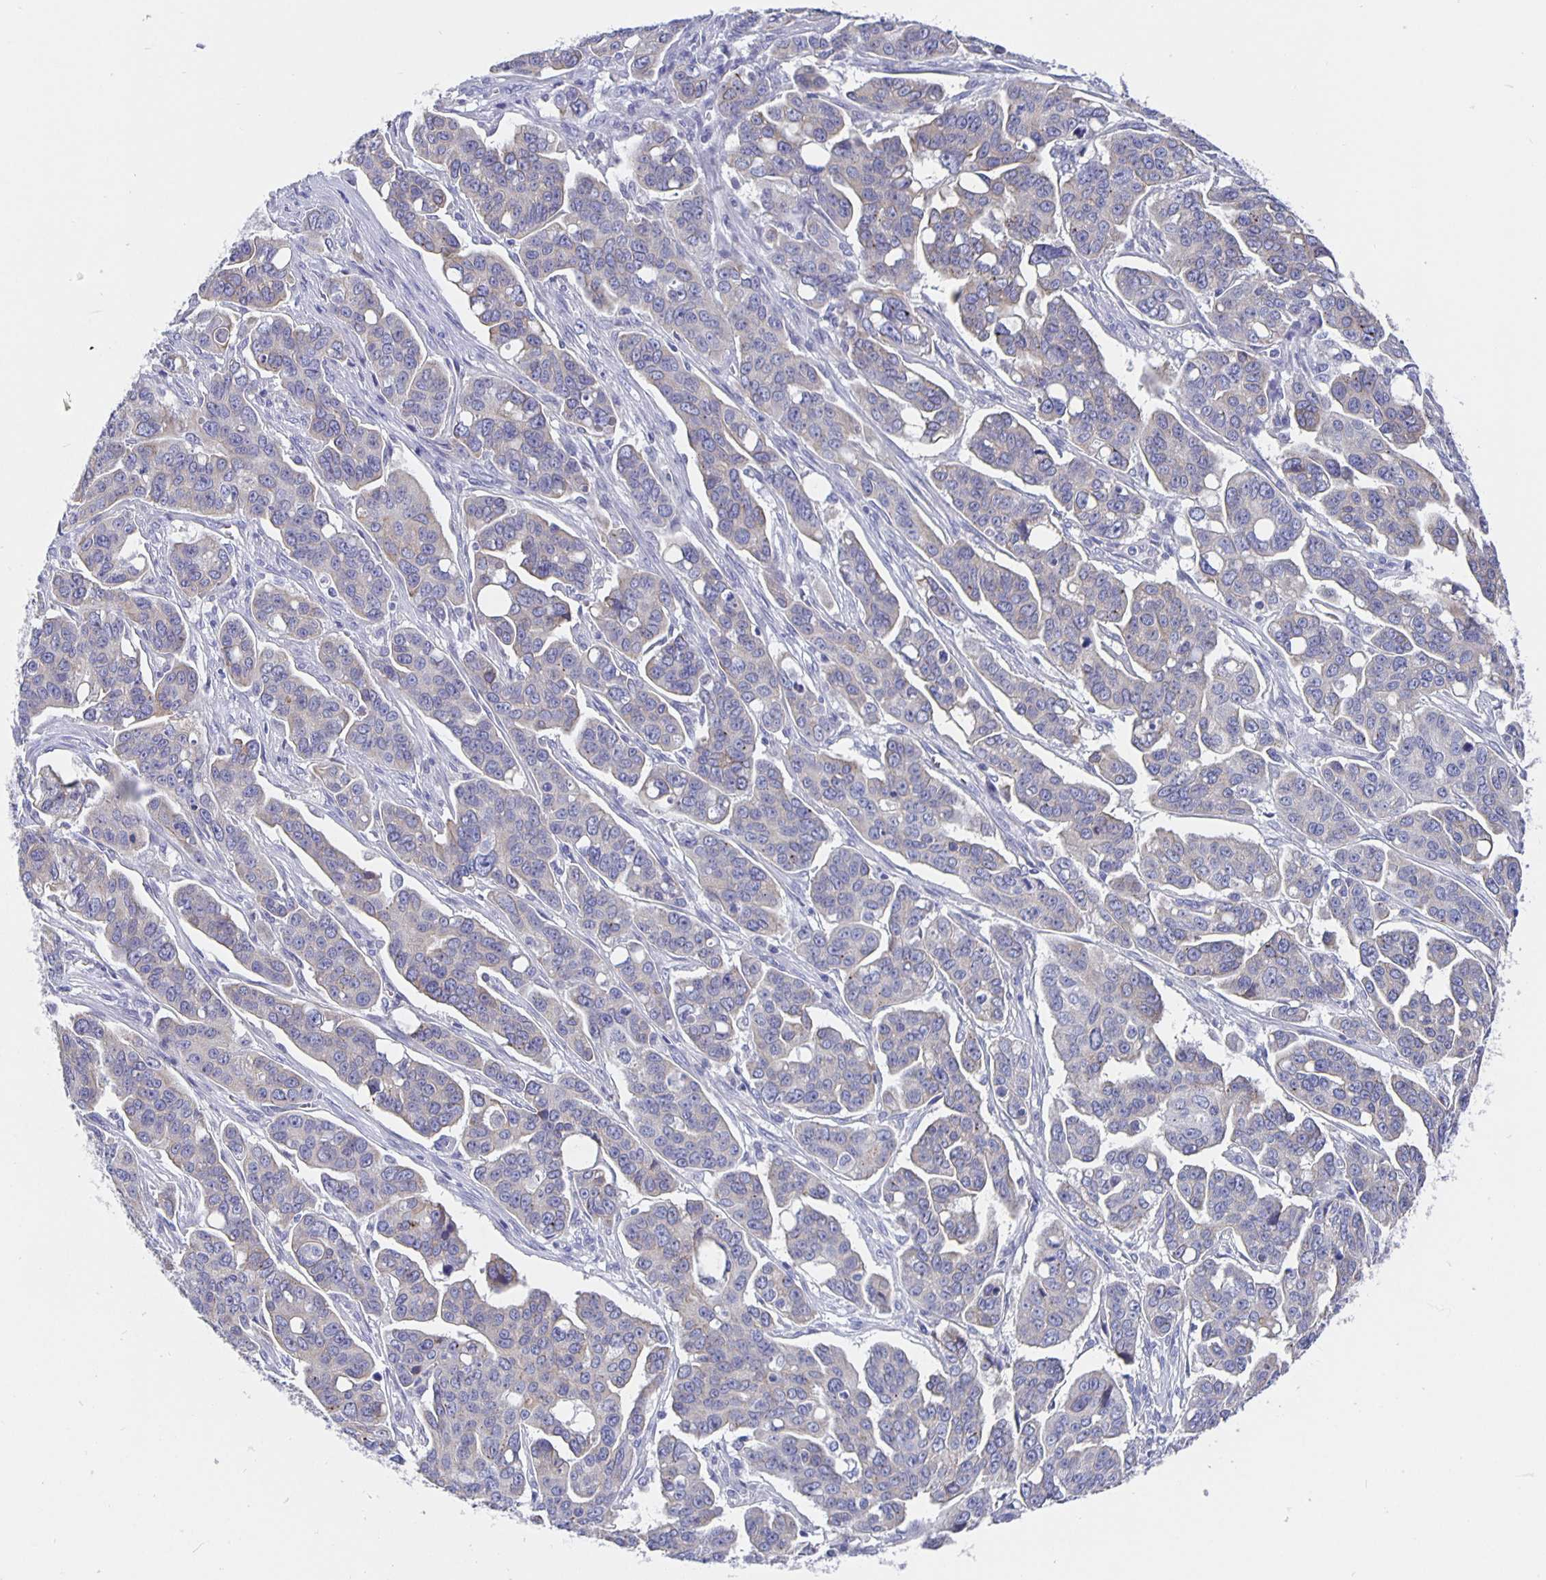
{"staining": {"intensity": "weak", "quantity": "25%-75%", "location": "cytoplasmic/membranous"}, "tissue": "ovarian cancer", "cell_type": "Tumor cells", "image_type": "cancer", "snomed": [{"axis": "morphology", "description": "Carcinoma, endometroid"}, {"axis": "topography", "description": "Ovary"}], "caption": "Tumor cells reveal weak cytoplasmic/membranous expression in about 25%-75% of cells in ovarian cancer.", "gene": "CFAP74", "patient": {"sex": "female", "age": 78}}